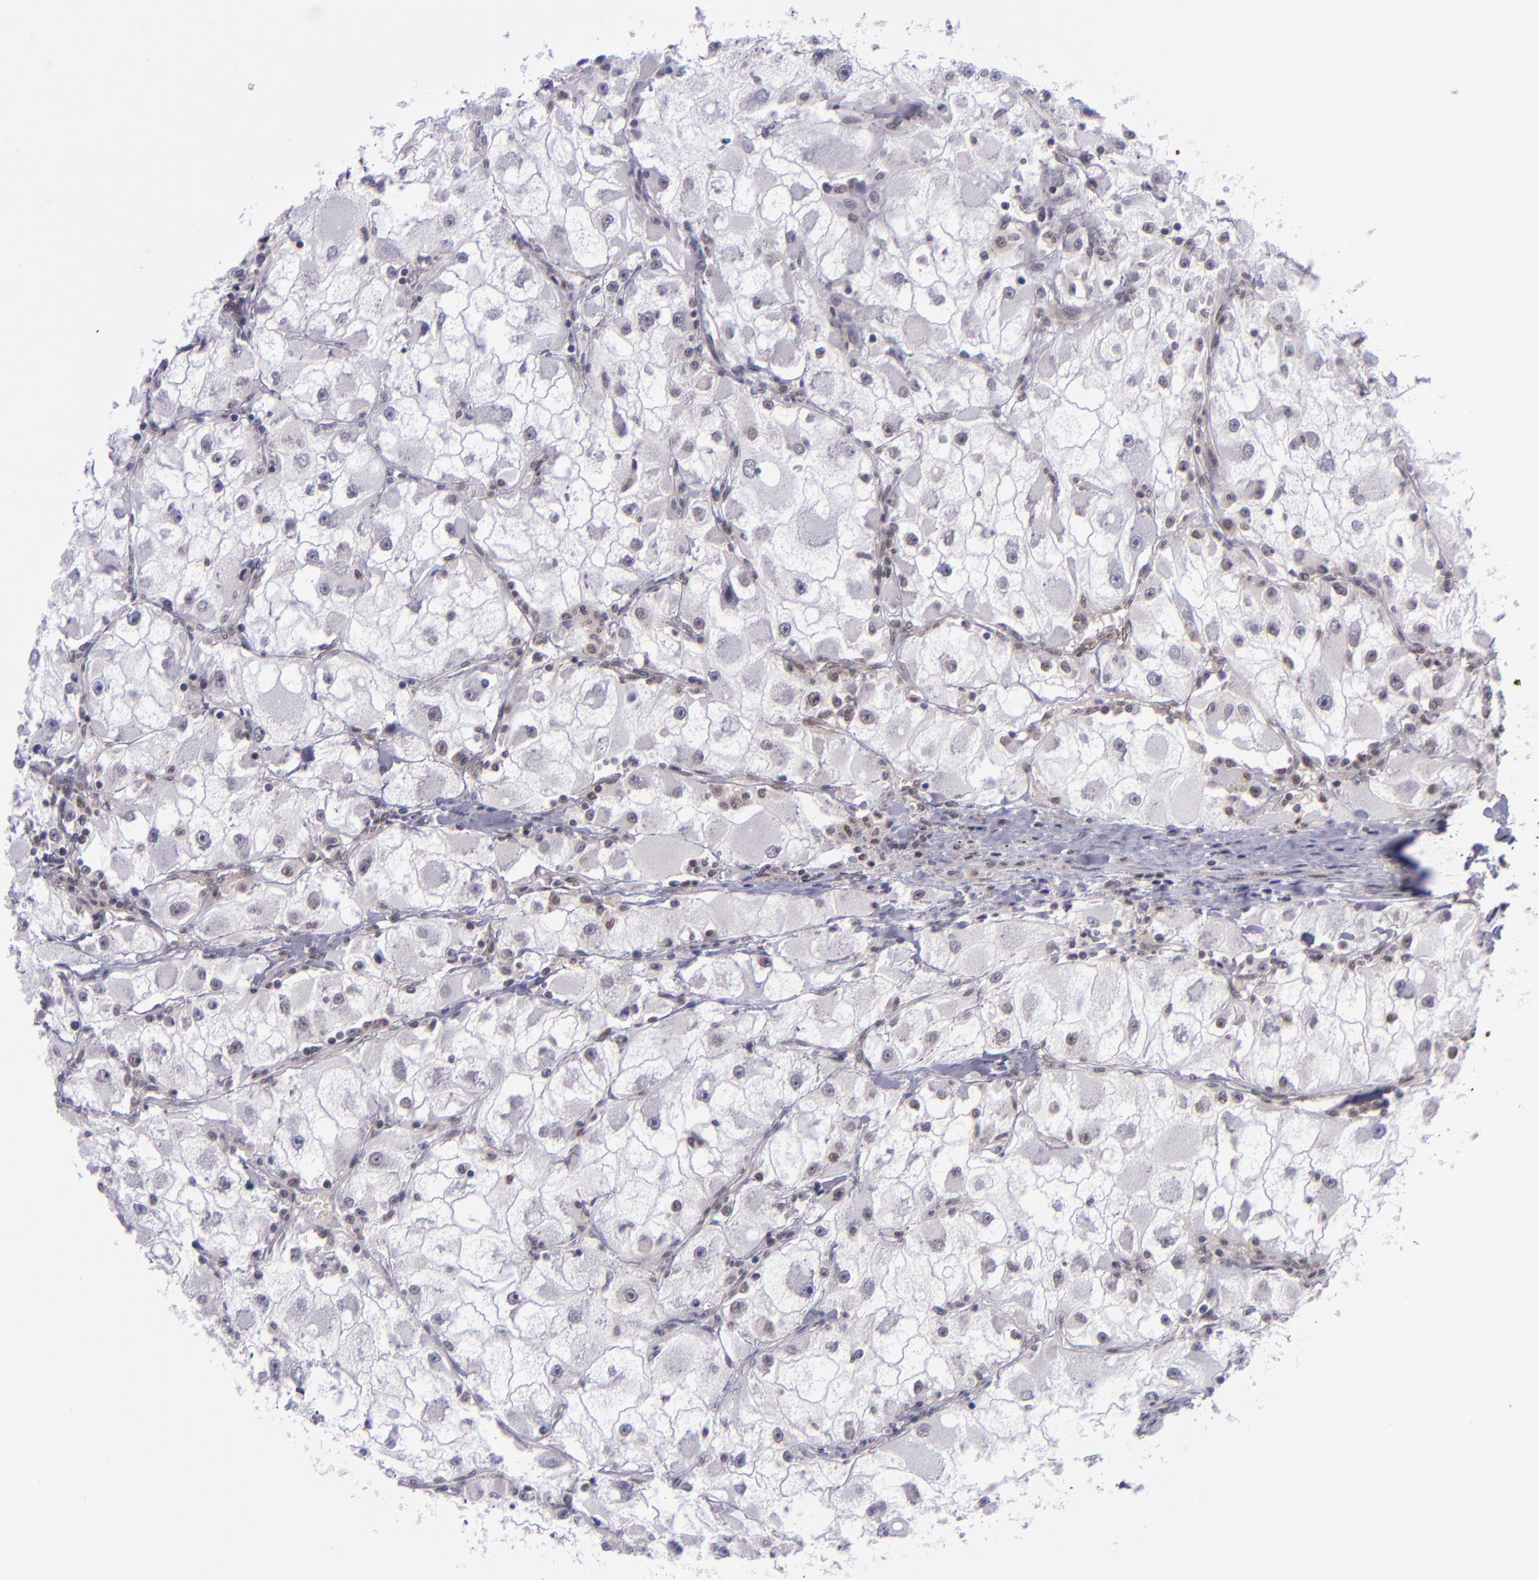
{"staining": {"intensity": "negative", "quantity": "none", "location": "none"}, "tissue": "renal cancer", "cell_type": "Tumor cells", "image_type": "cancer", "snomed": [{"axis": "morphology", "description": "Adenocarcinoma, NOS"}, {"axis": "topography", "description": "Kidney"}], "caption": "A high-resolution photomicrograph shows immunohistochemistry (IHC) staining of renal cancer, which exhibits no significant positivity in tumor cells. Brightfield microscopy of immunohistochemistry (IHC) stained with DAB (brown) and hematoxylin (blue), captured at high magnification.", "gene": "BAG1", "patient": {"sex": "female", "age": 73}}